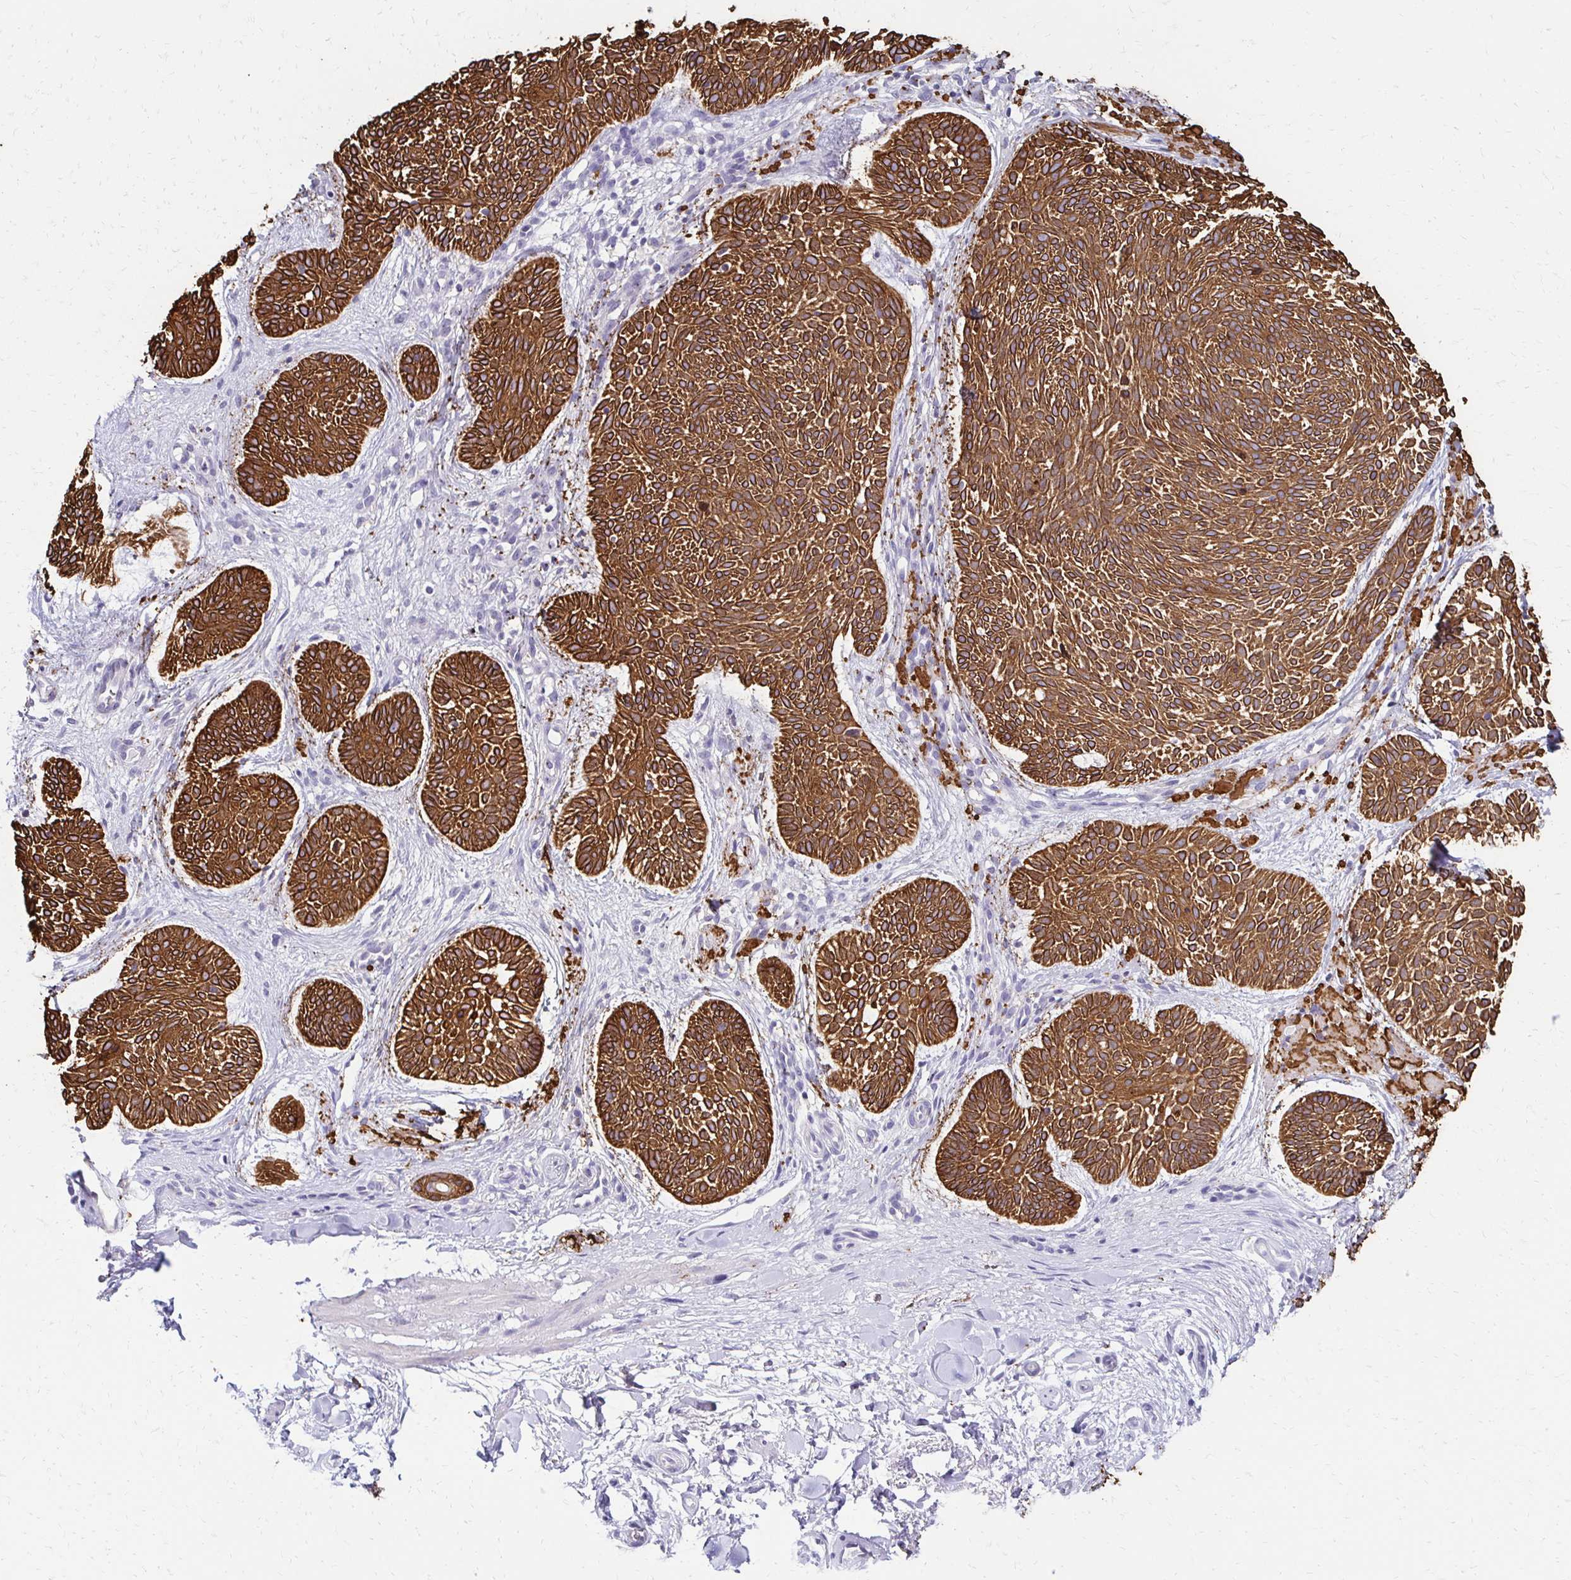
{"staining": {"intensity": "strong", "quantity": ">75%", "location": "cytoplasmic/membranous"}, "tissue": "skin cancer", "cell_type": "Tumor cells", "image_type": "cancer", "snomed": [{"axis": "morphology", "description": "Basal cell carcinoma"}, {"axis": "topography", "description": "Skin"}], "caption": "IHC image of neoplastic tissue: basal cell carcinoma (skin) stained using IHC reveals high levels of strong protein expression localized specifically in the cytoplasmic/membranous of tumor cells, appearing as a cytoplasmic/membranous brown color.", "gene": "C1QTNF2", "patient": {"sex": "male", "age": 89}}